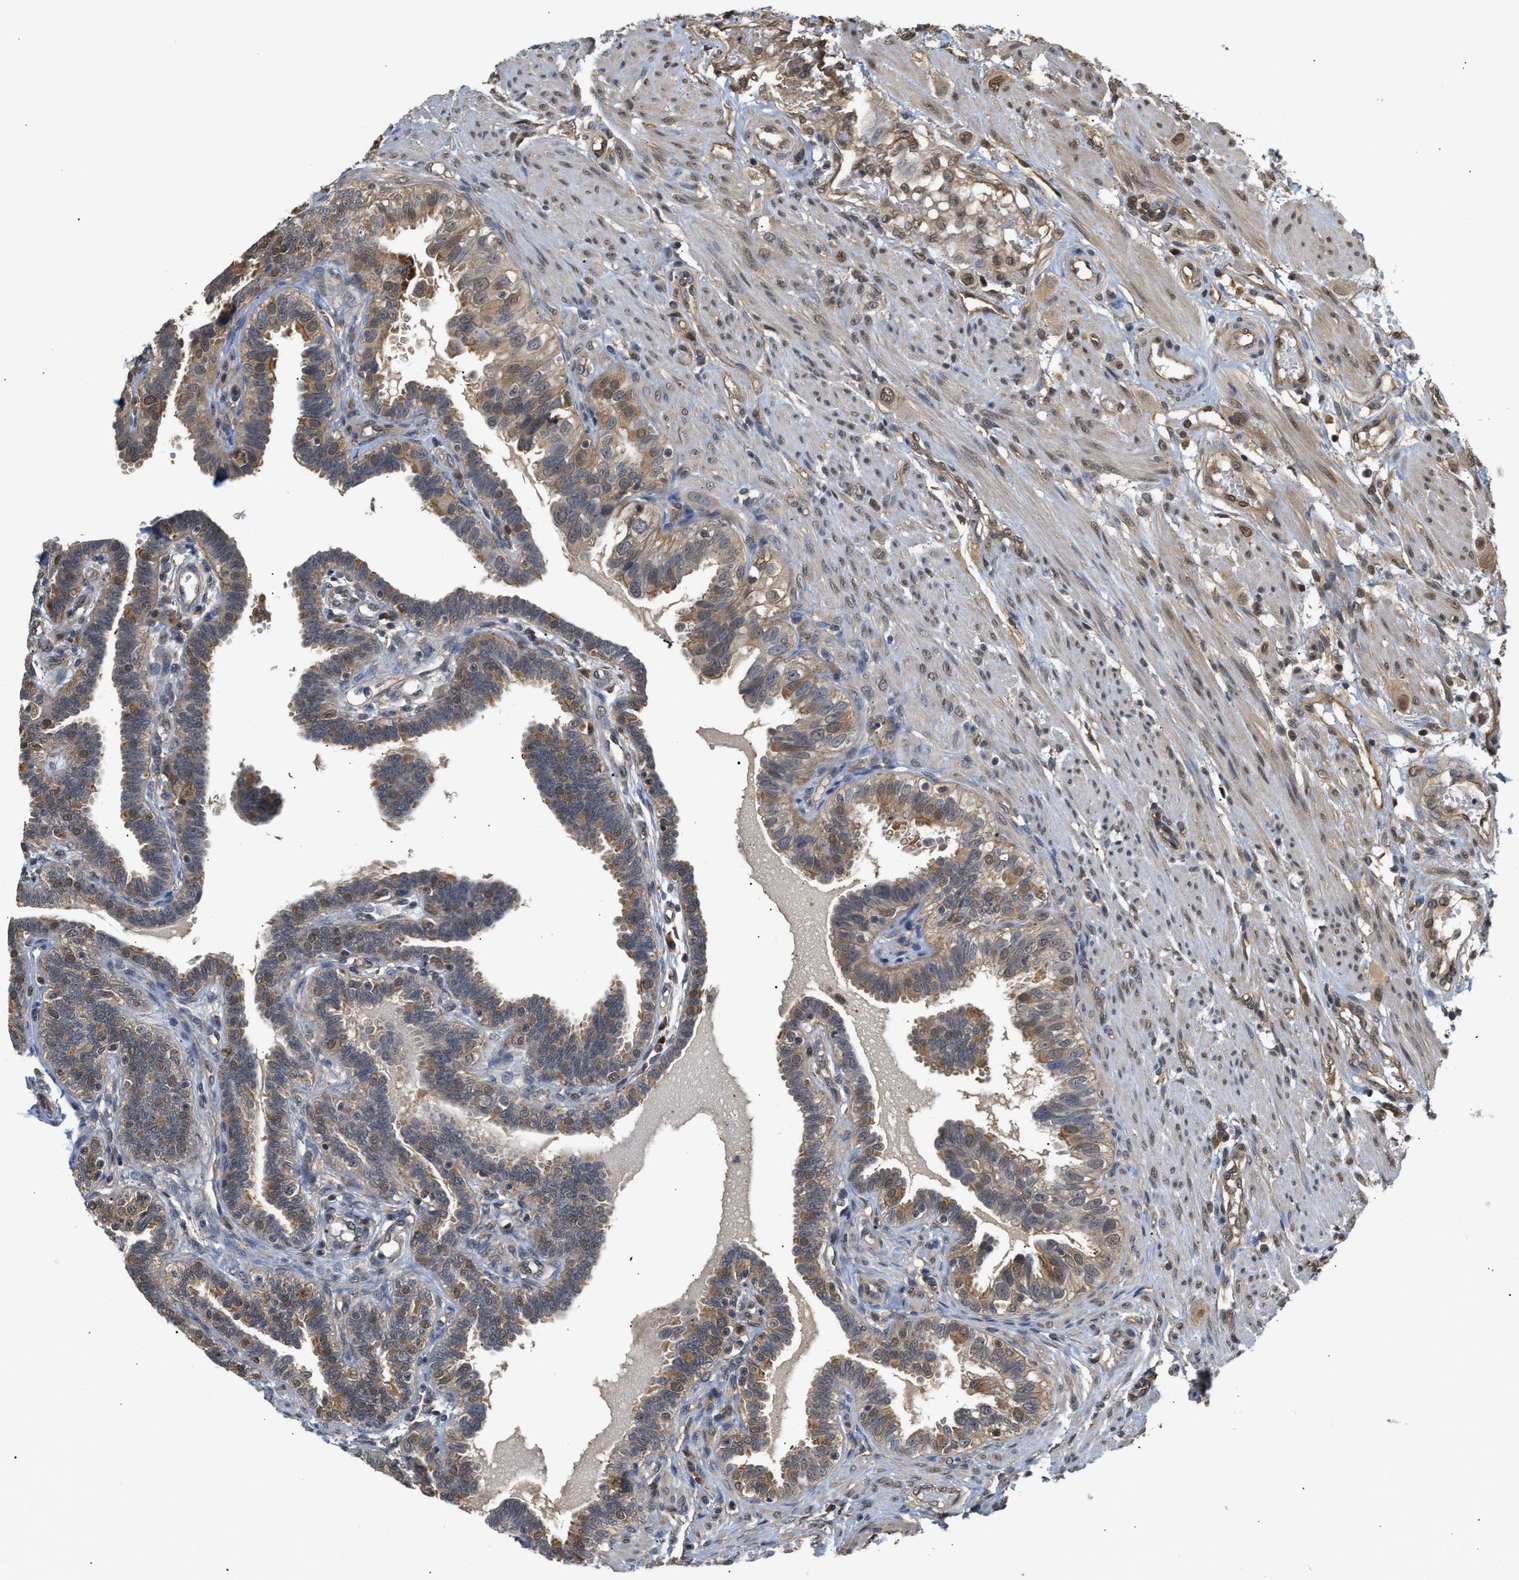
{"staining": {"intensity": "moderate", "quantity": ">75%", "location": "cytoplasmic/membranous,nuclear"}, "tissue": "fallopian tube", "cell_type": "Glandular cells", "image_type": "normal", "snomed": [{"axis": "morphology", "description": "Normal tissue, NOS"}, {"axis": "topography", "description": "Fallopian tube"}, {"axis": "topography", "description": "Placenta"}], "caption": "Immunohistochemistry of benign fallopian tube displays medium levels of moderate cytoplasmic/membranous,nuclear expression in approximately >75% of glandular cells.", "gene": "SCAI", "patient": {"sex": "female", "age": 34}}